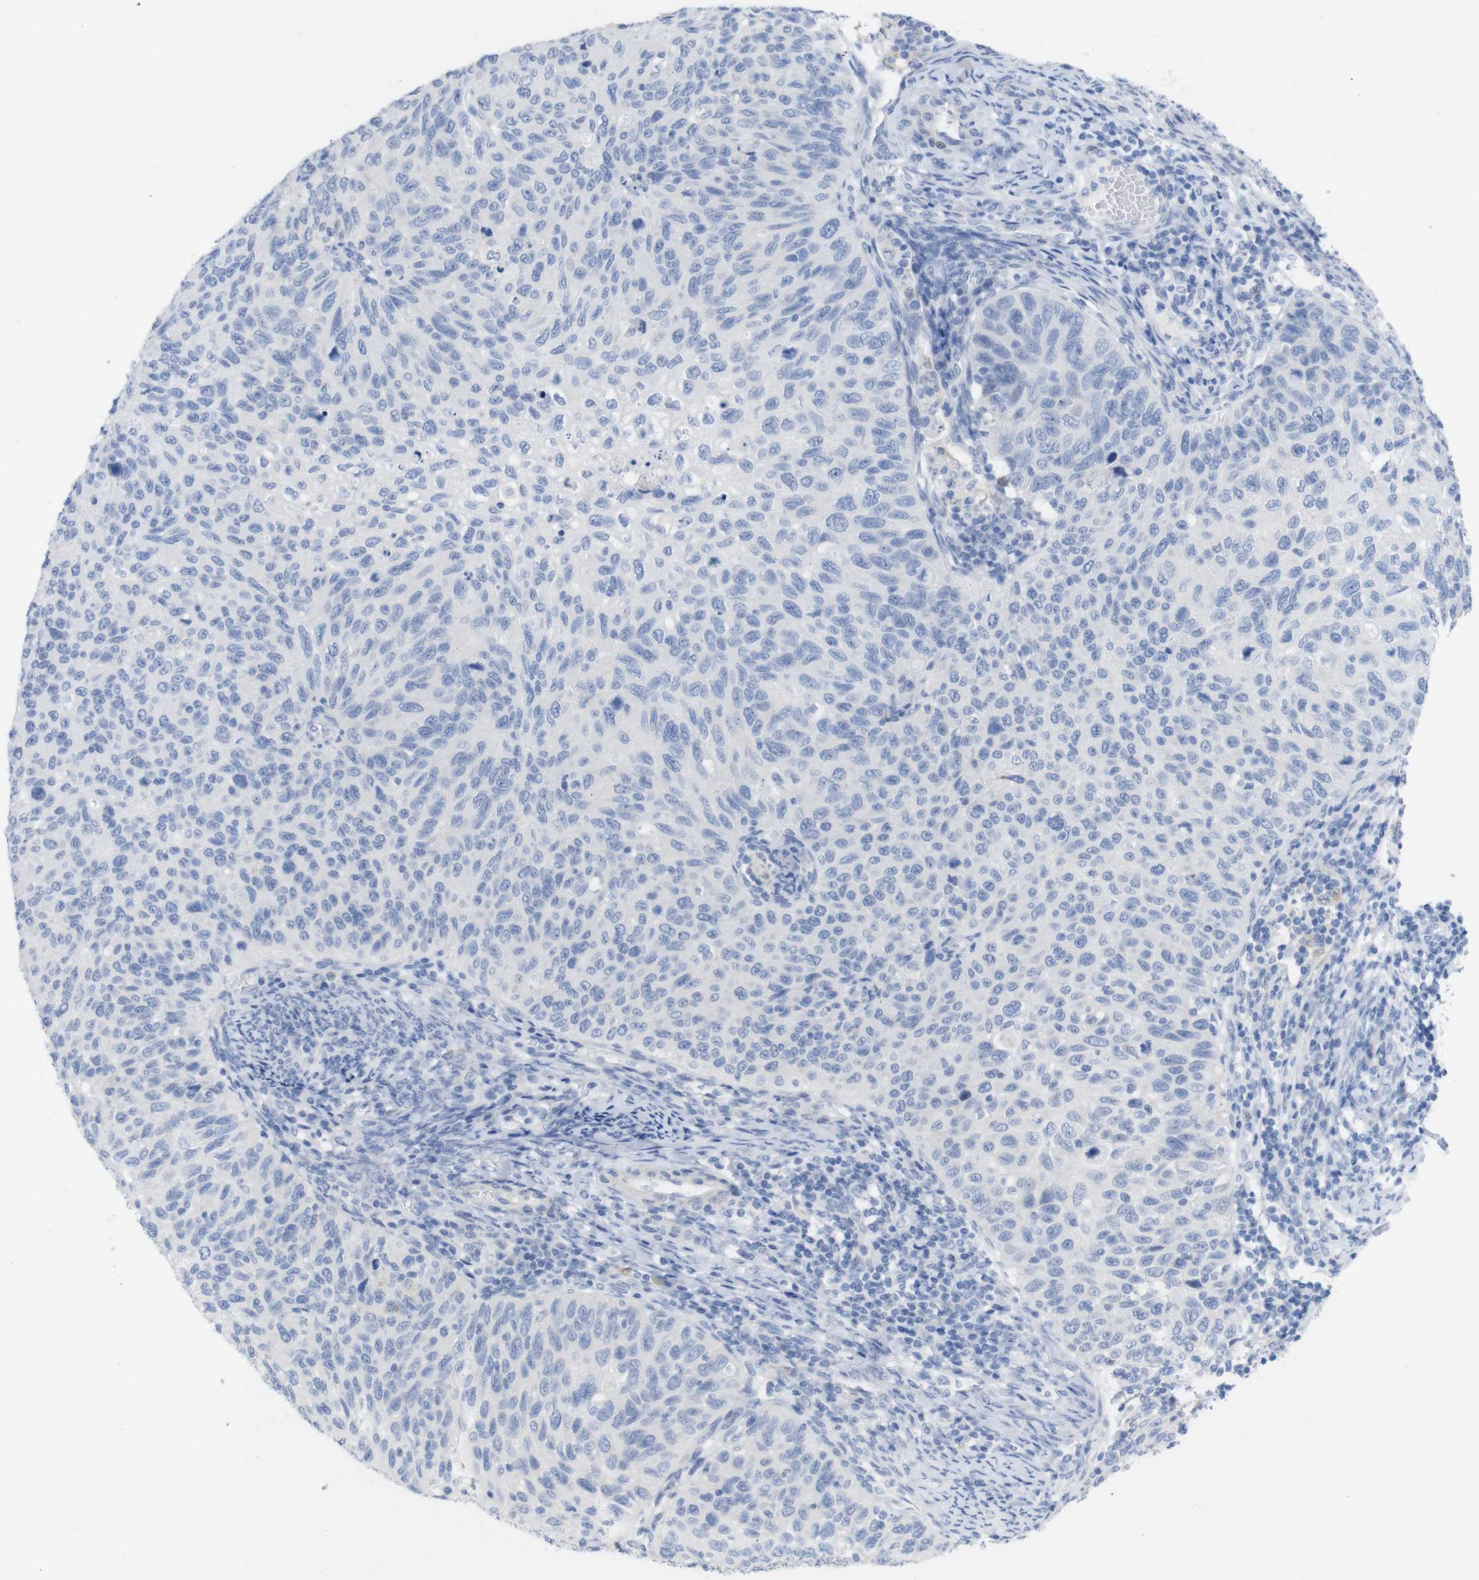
{"staining": {"intensity": "negative", "quantity": "none", "location": "none"}, "tissue": "cervical cancer", "cell_type": "Tumor cells", "image_type": "cancer", "snomed": [{"axis": "morphology", "description": "Squamous cell carcinoma, NOS"}, {"axis": "topography", "description": "Cervix"}], "caption": "Tumor cells show no significant protein expression in cervical cancer. (Brightfield microscopy of DAB IHC at high magnification).", "gene": "PNMA1", "patient": {"sex": "female", "age": 70}}